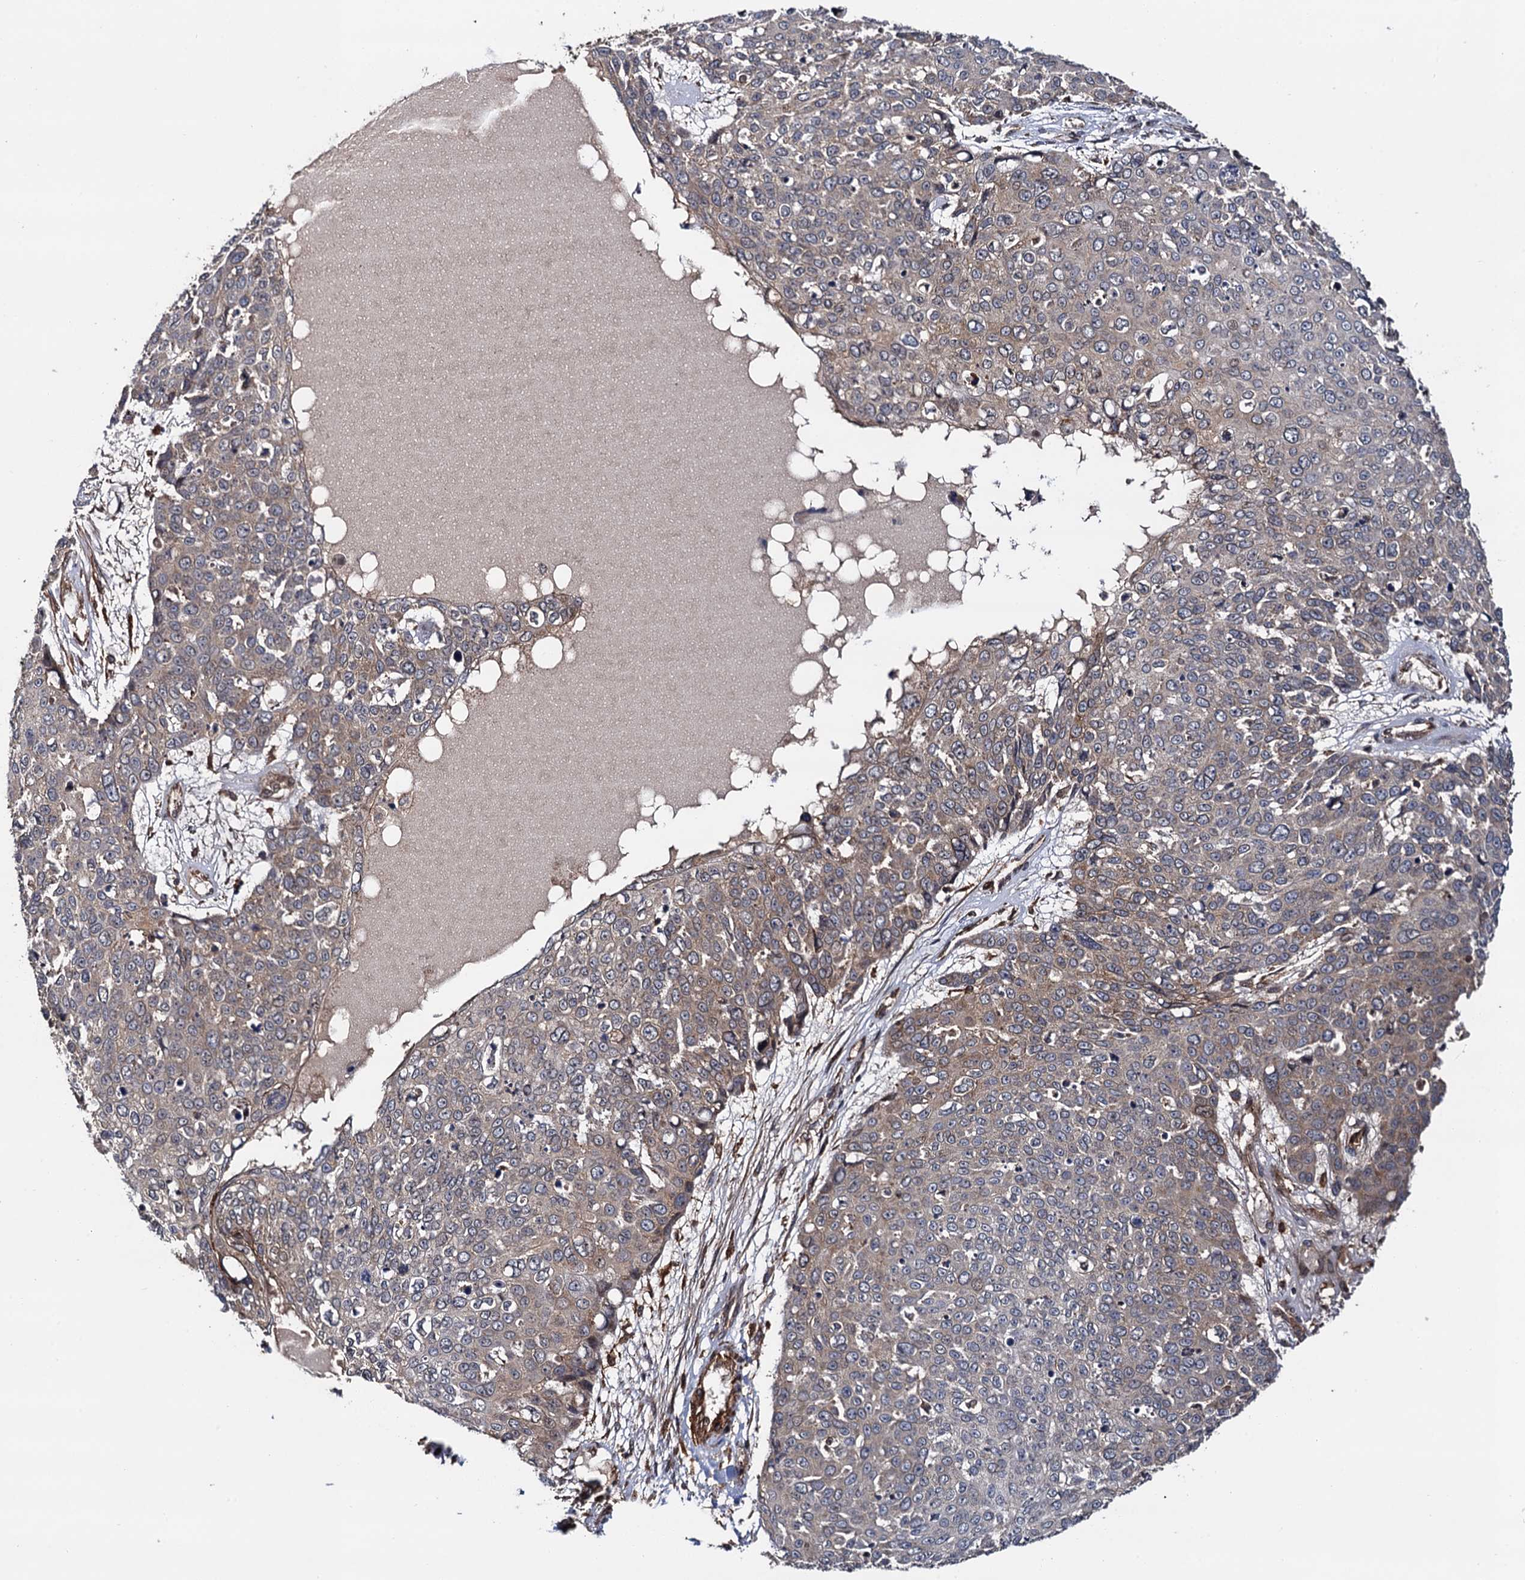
{"staining": {"intensity": "weak", "quantity": "<25%", "location": "cytoplasmic/membranous"}, "tissue": "skin cancer", "cell_type": "Tumor cells", "image_type": "cancer", "snomed": [{"axis": "morphology", "description": "Squamous cell carcinoma, NOS"}, {"axis": "topography", "description": "Skin"}], "caption": "High magnification brightfield microscopy of squamous cell carcinoma (skin) stained with DAB (3,3'-diaminobenzidine) (brown) and counterstained with hematoxylin (blue): tumor cells show no significant expression.", "gene": "BORA", "patient": {"sex": "male", "age": 71}}